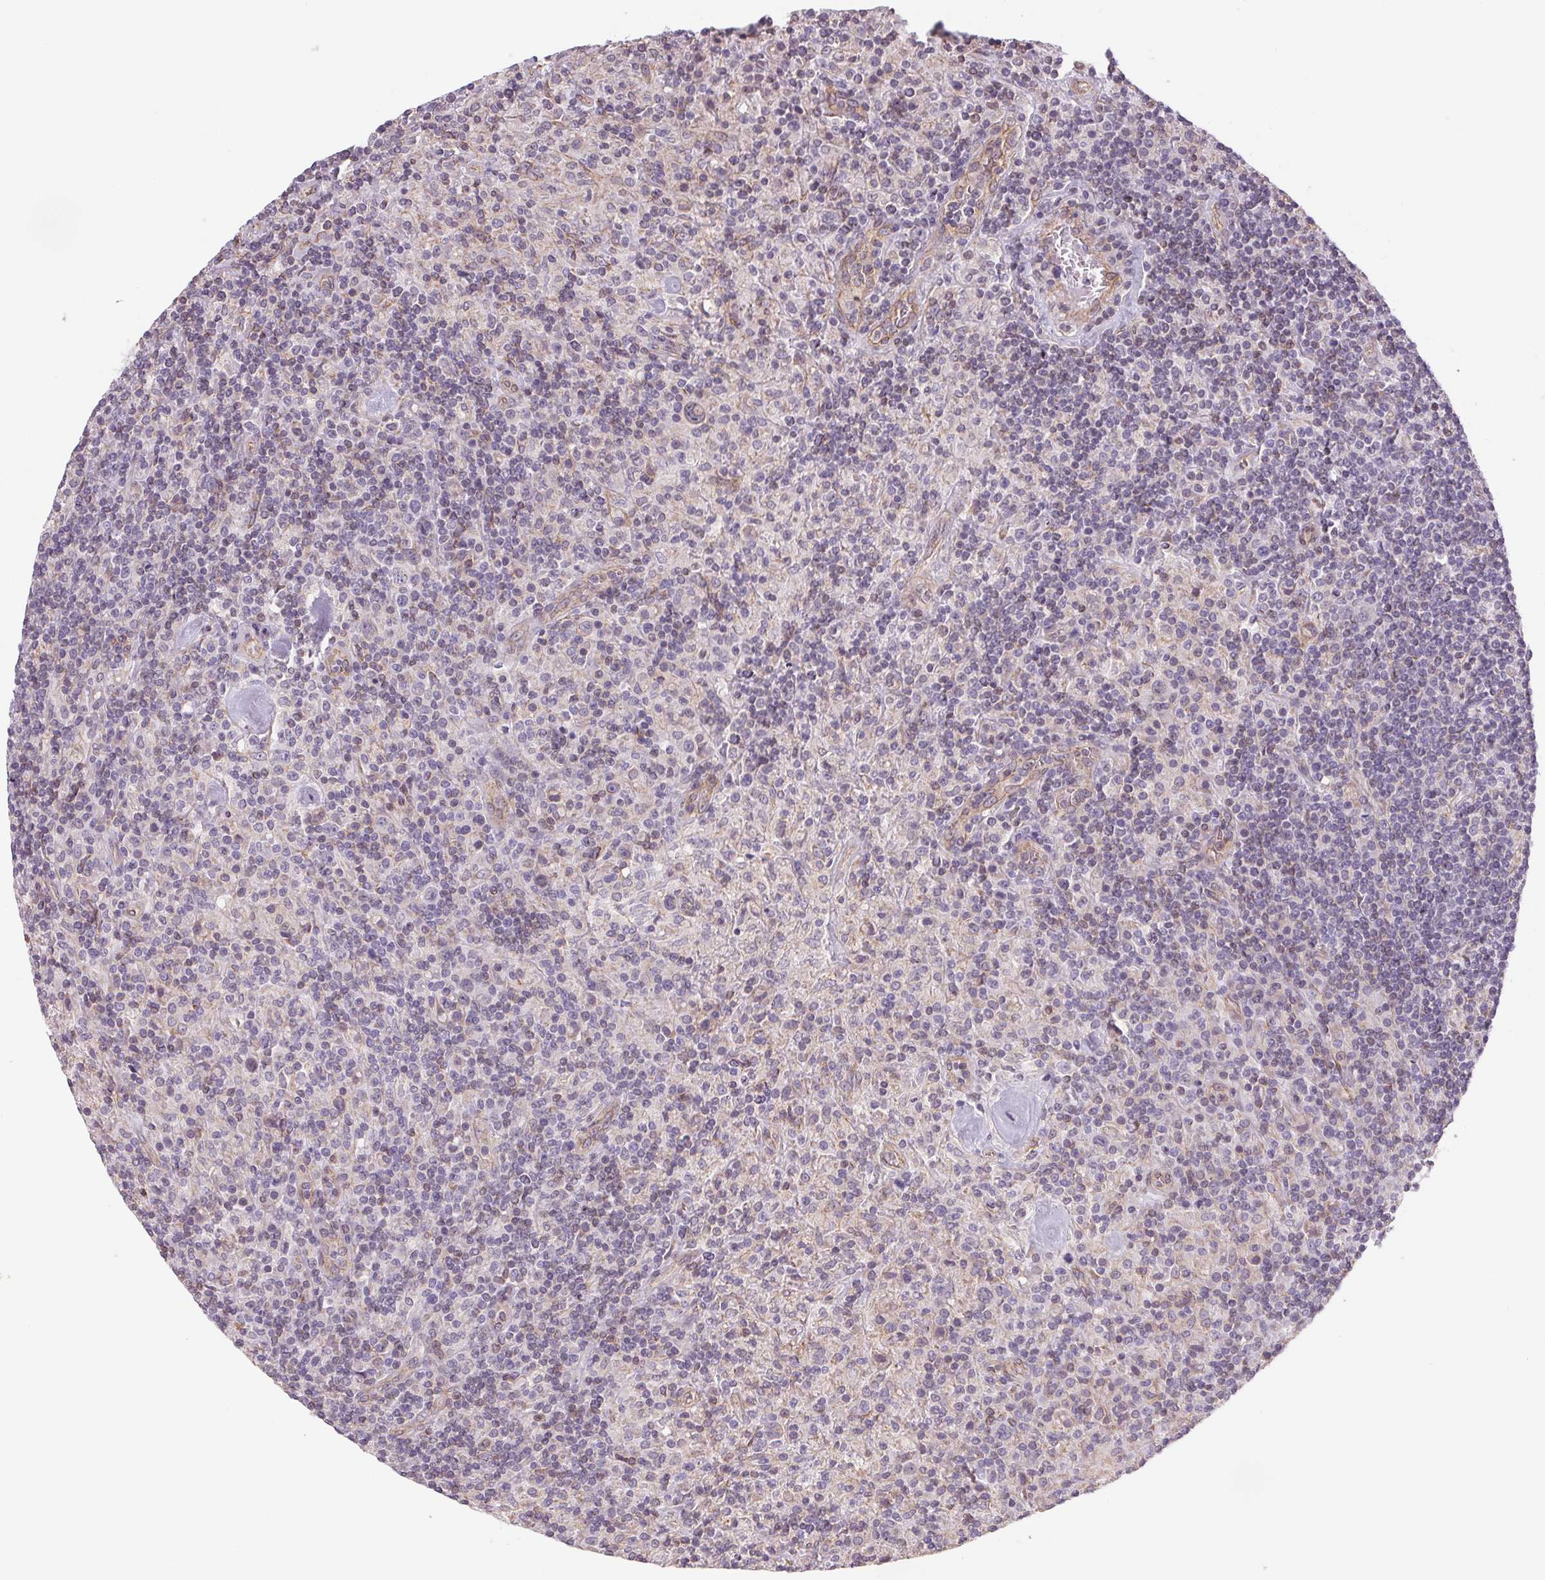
{"staining": {"intensity": "negative", "quantity": "none", "location": "none"}, "tissue": "lymphoma", "cell_type": "Tumor cells", "image_type": "cancer", "snomed": [{"axis": "morphology", "description": "Hodgkin's disease, NOS"}, {"axis": "topography", "description": "Lymph node"}], "caption": "Immunohistochemistry micrograph of neoplastic tissue: Hodgkin's disease stained with DAB demonstrates no significant protein positivity in tumor cells.", "gene": "PLA2G4F", "patient": {"sex": "male", "age": 70}}